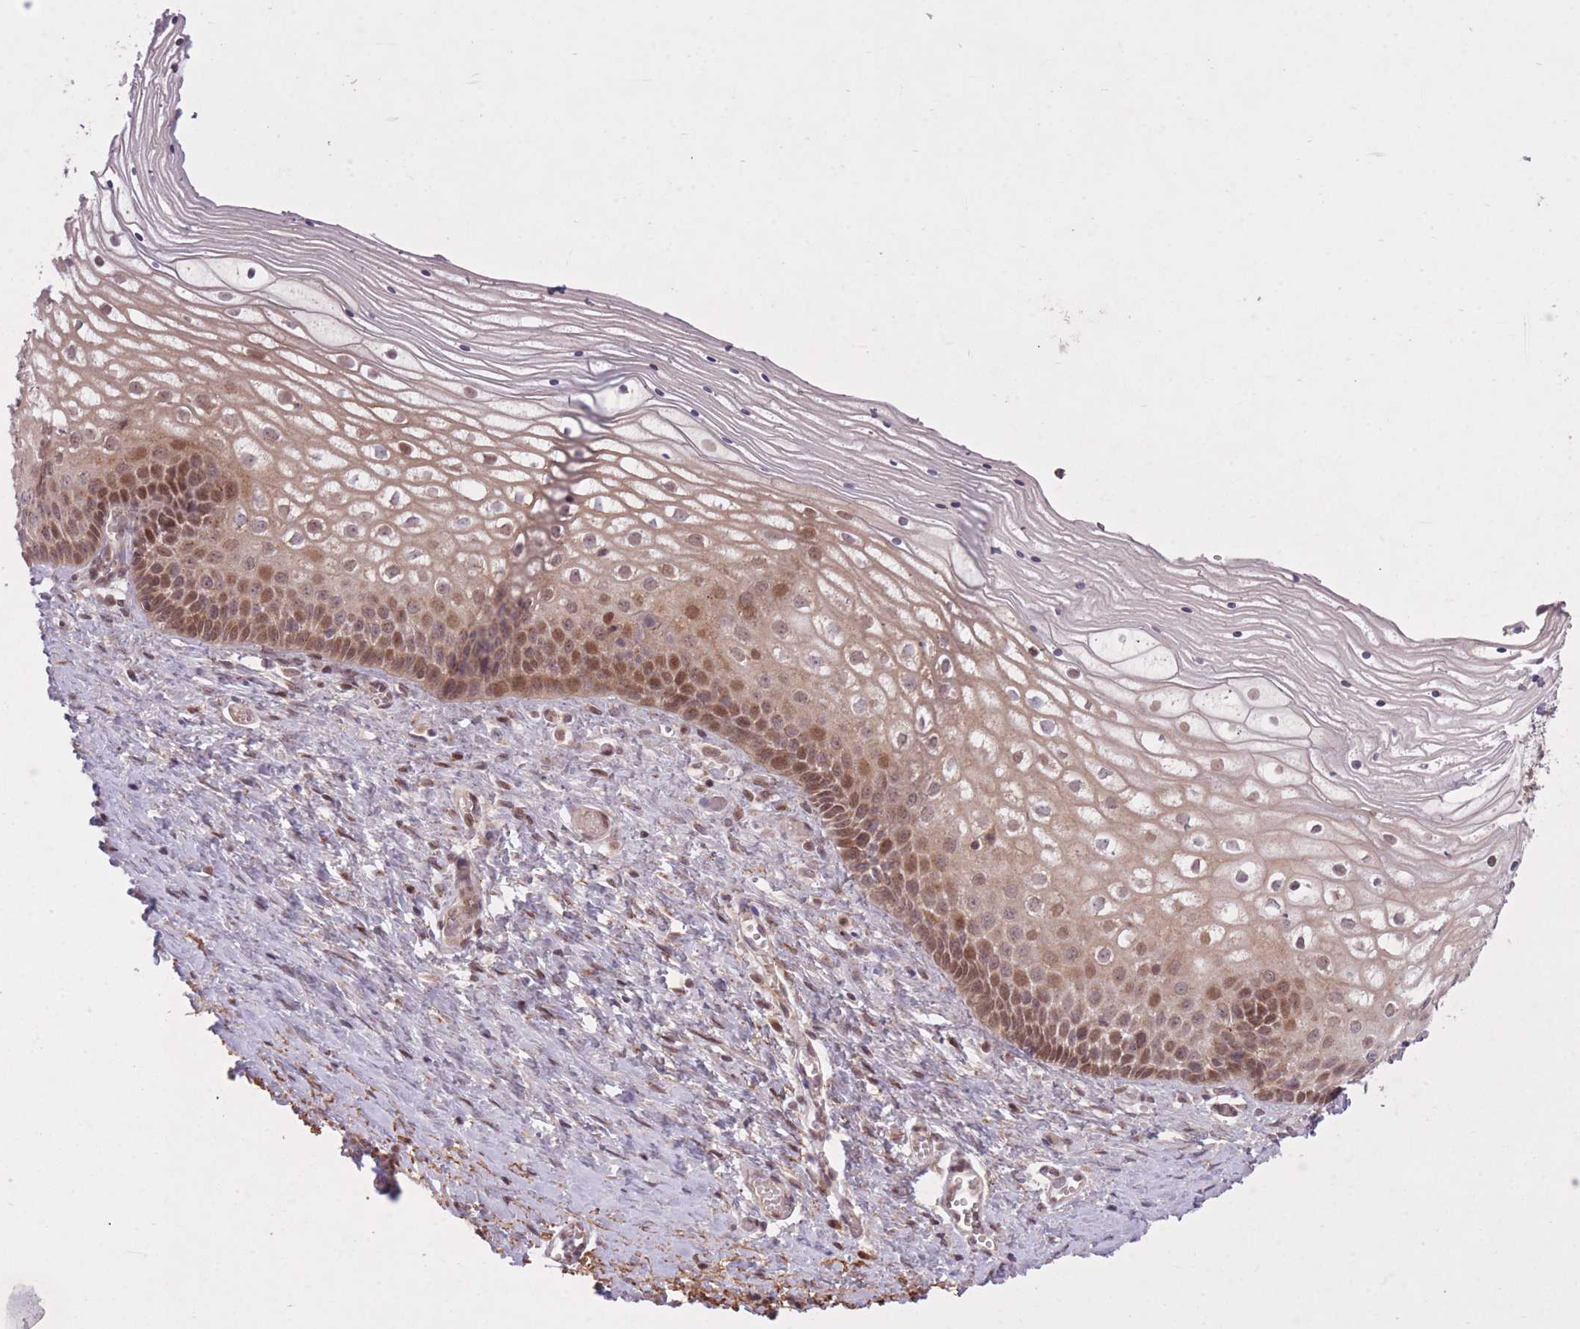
{"staining": {"intensity": "moderate", "quantity": ">75%", "location": "cytoplasmic/membranous,nuclear"}, "tissue": "vagina", "cell_type": "Squamous epithelial cells", "image_type": "normal", "snomed": [{"axis": "morphology", "description": "Normal tissue, NOS"}, {"axis": "topography", "description": "Vagina"}], "caption": "Immunohistochemistry (IHC) (DAB) staining of normal vagina demonstrates moderate cytoplasmic/membranous,nuclear protein positivity in approximately >75% of squamous epithelial cells.", "gene": "ZNF391", "patient": {"sex": "female", "age": 59}}